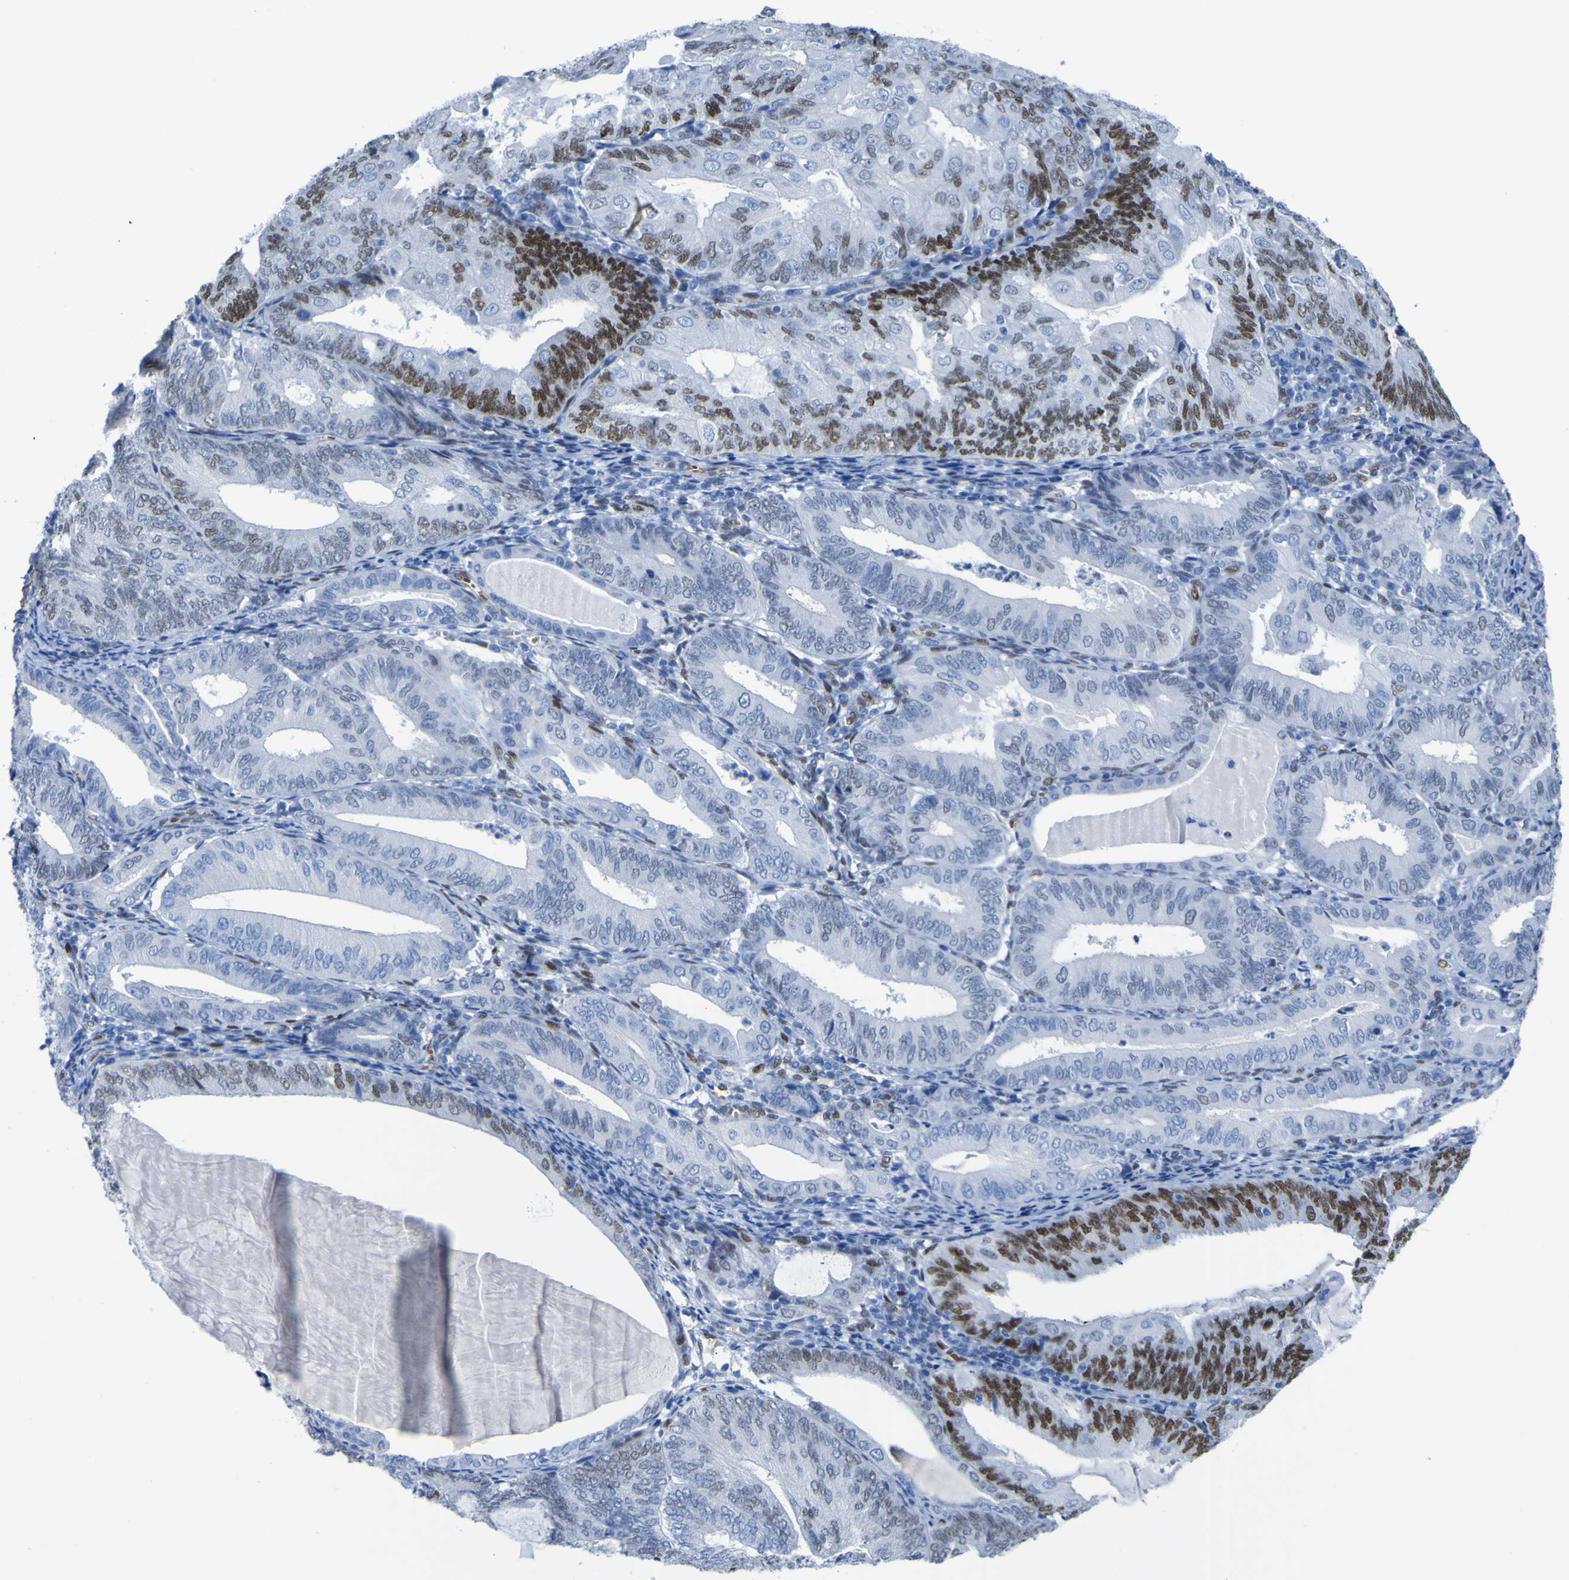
{"staining": {"intensity": "strong", "quantity": "25%-75%", "location": "nuclear"}, "tissue": "endometrial cancer", "cell_type": "Tumor cells", "image_type": "cancer", "snomed": [{"axis": "morphology", "description": "Adenocarcinoma, NOS"}, {"axis": "topography", "description": "Endometrium"}], "caption": "Immunohistochemistry staining of endometrial adenocarcinoma, which demonstrates high levels of strong nuclear expression in about 25%-75% of tumor cells indicating strong nuclear protein staining. The staining was performed using DAB (3,3'-diaminobenzidine) (brown) for protein detection and nuclei were counterstained in hematoxylin (blue).", "gene": "DACH1", "patient": {"sex": "female", "age": 81}}